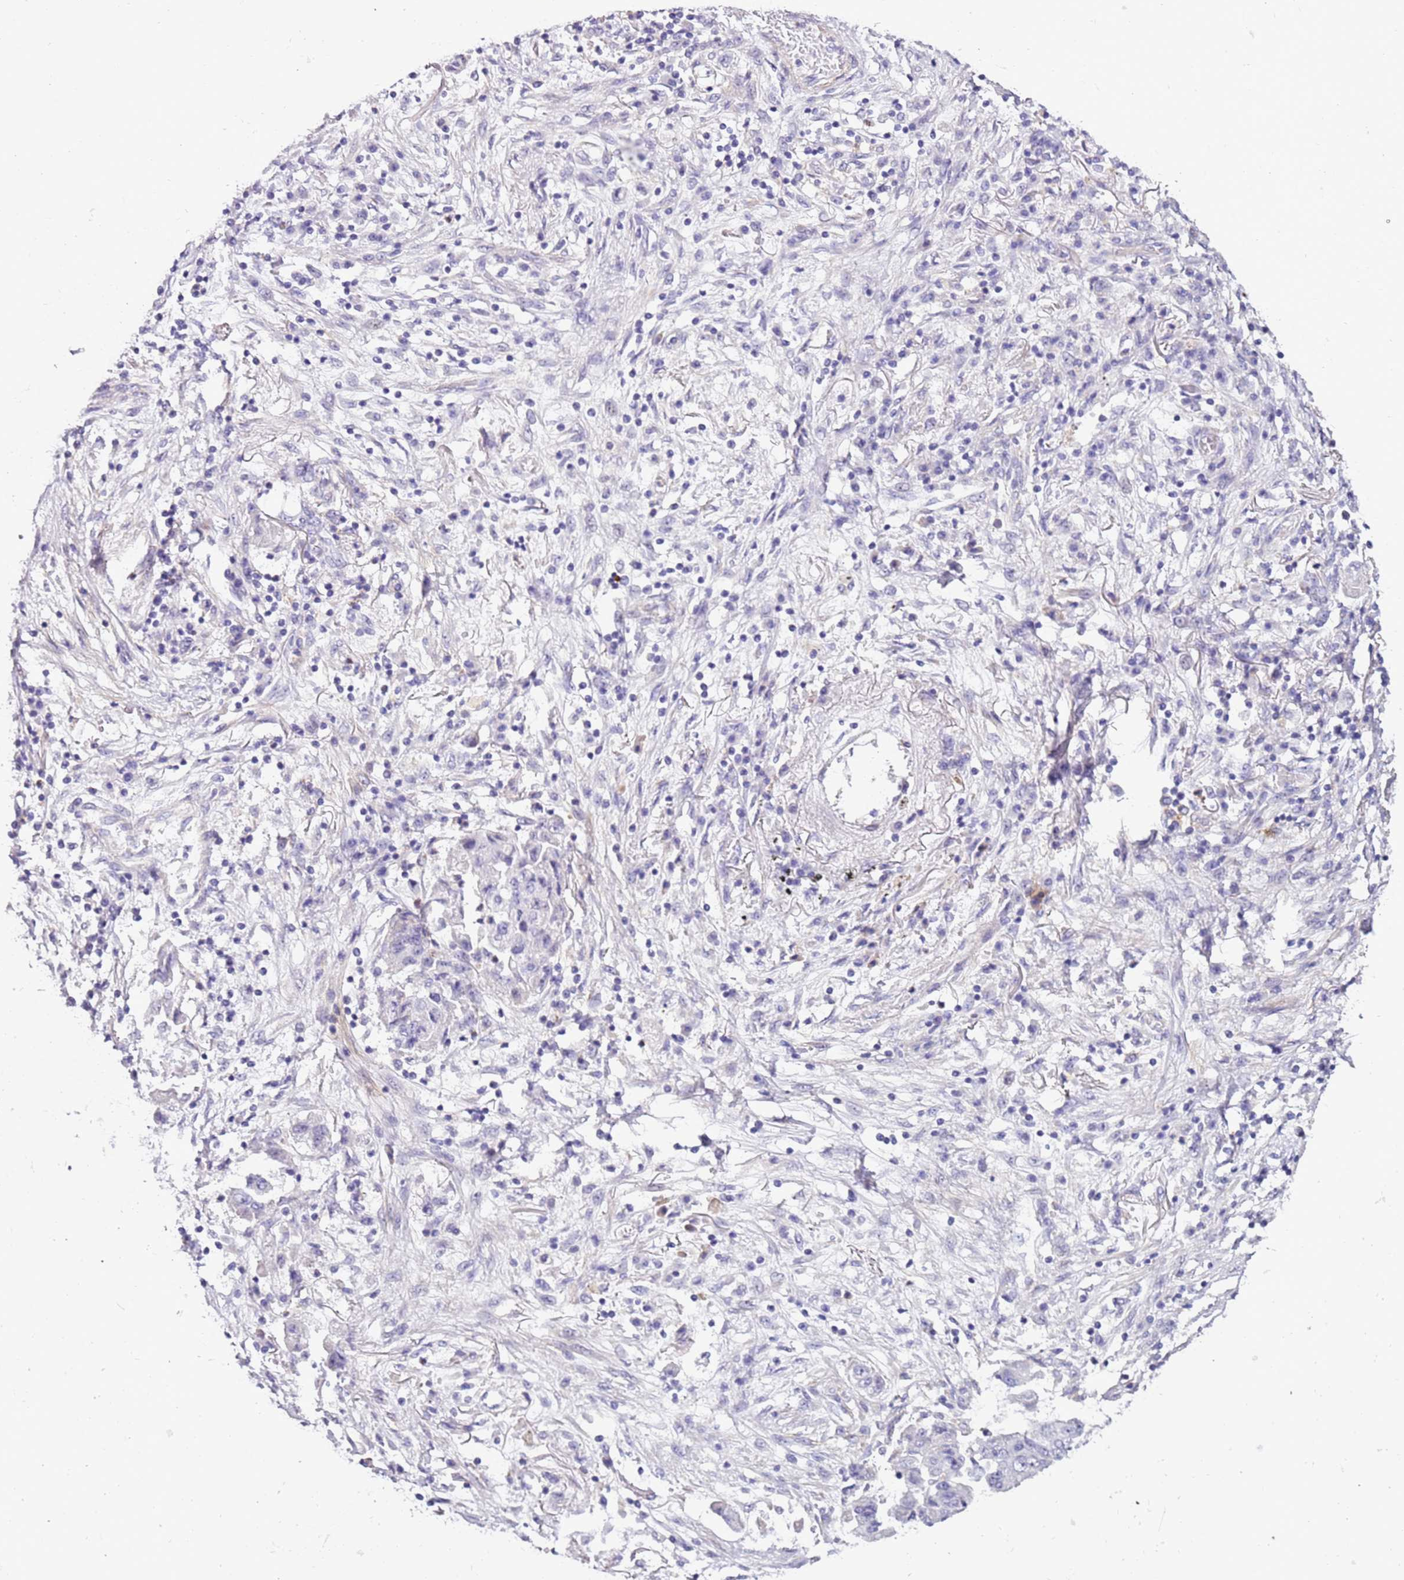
{"staining": {"intensity": "negative", "quantity": "none", "location": "none"}, "tissue": "lung cancer", "cell_type": "Tumor cells", "image_type": "cancer", "snomed": [{"axis": "morphology", "description": "Squamous cell carcinoma, NOS"}, {"axis": "topography", "description": "Lung"}], "caption": "Protein analysis of lung cancer shows no significant positivity in tumor cells.", "gene": "PCGF2", "patient": {"sex": "male", "age": 74}}